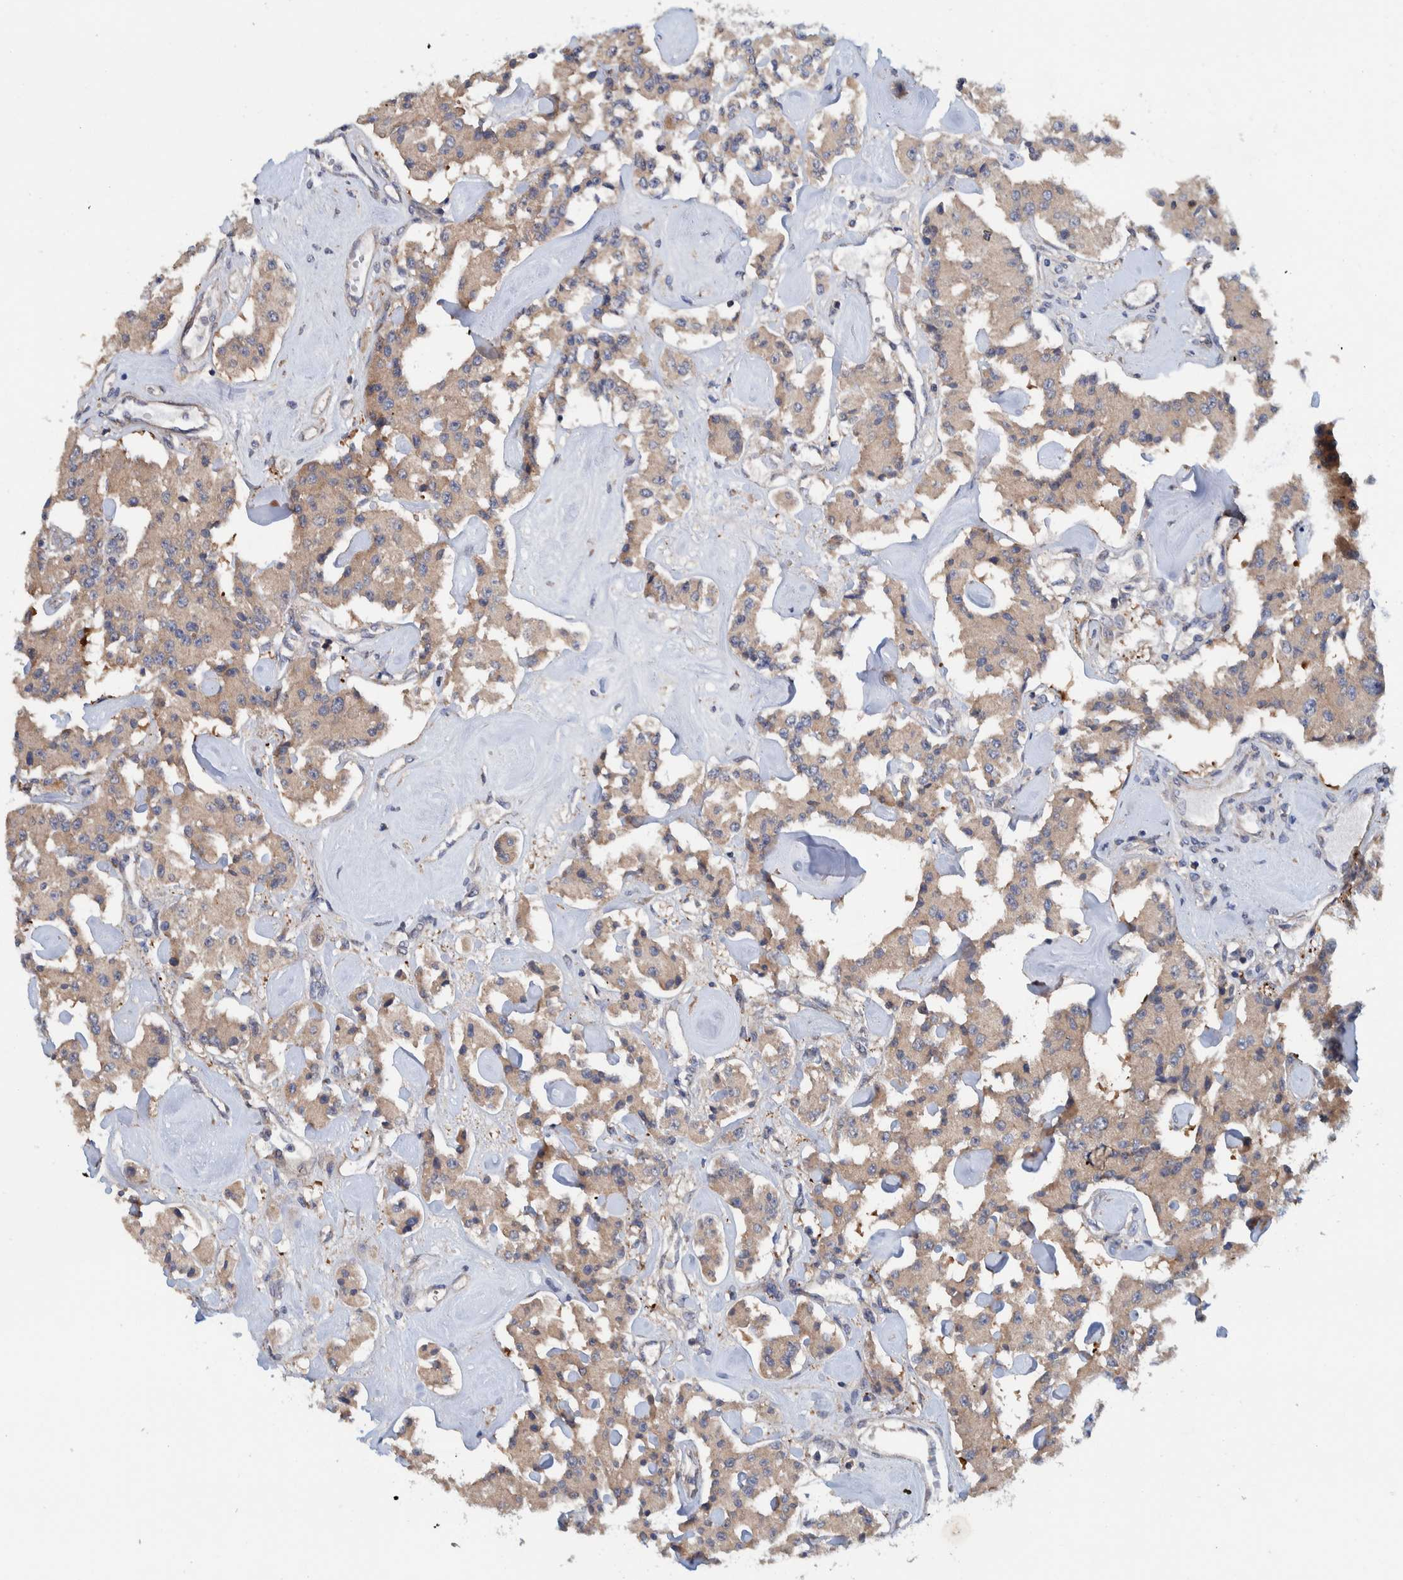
{"staining": {"intensity": "weak", "quantity": ">75%", "location": "cytoplasmic/membranous"}, "tissue": "carcinoid", "cell_type": "Tumor cells", "image_type": "cancer", "snomed": [{"axis": "morphology", "description": "Carcinoid, malignant, NOS"}, {"axis": "topography", "description": "Pancreas"}], "caption": "Protein analysis of malignant carcinoid tissue reveals weak cytoplasmic/membranous expression in about >75% of tumor cells.", "gene": "CCM2", "patient": {"sex": "male", "age": 41}}